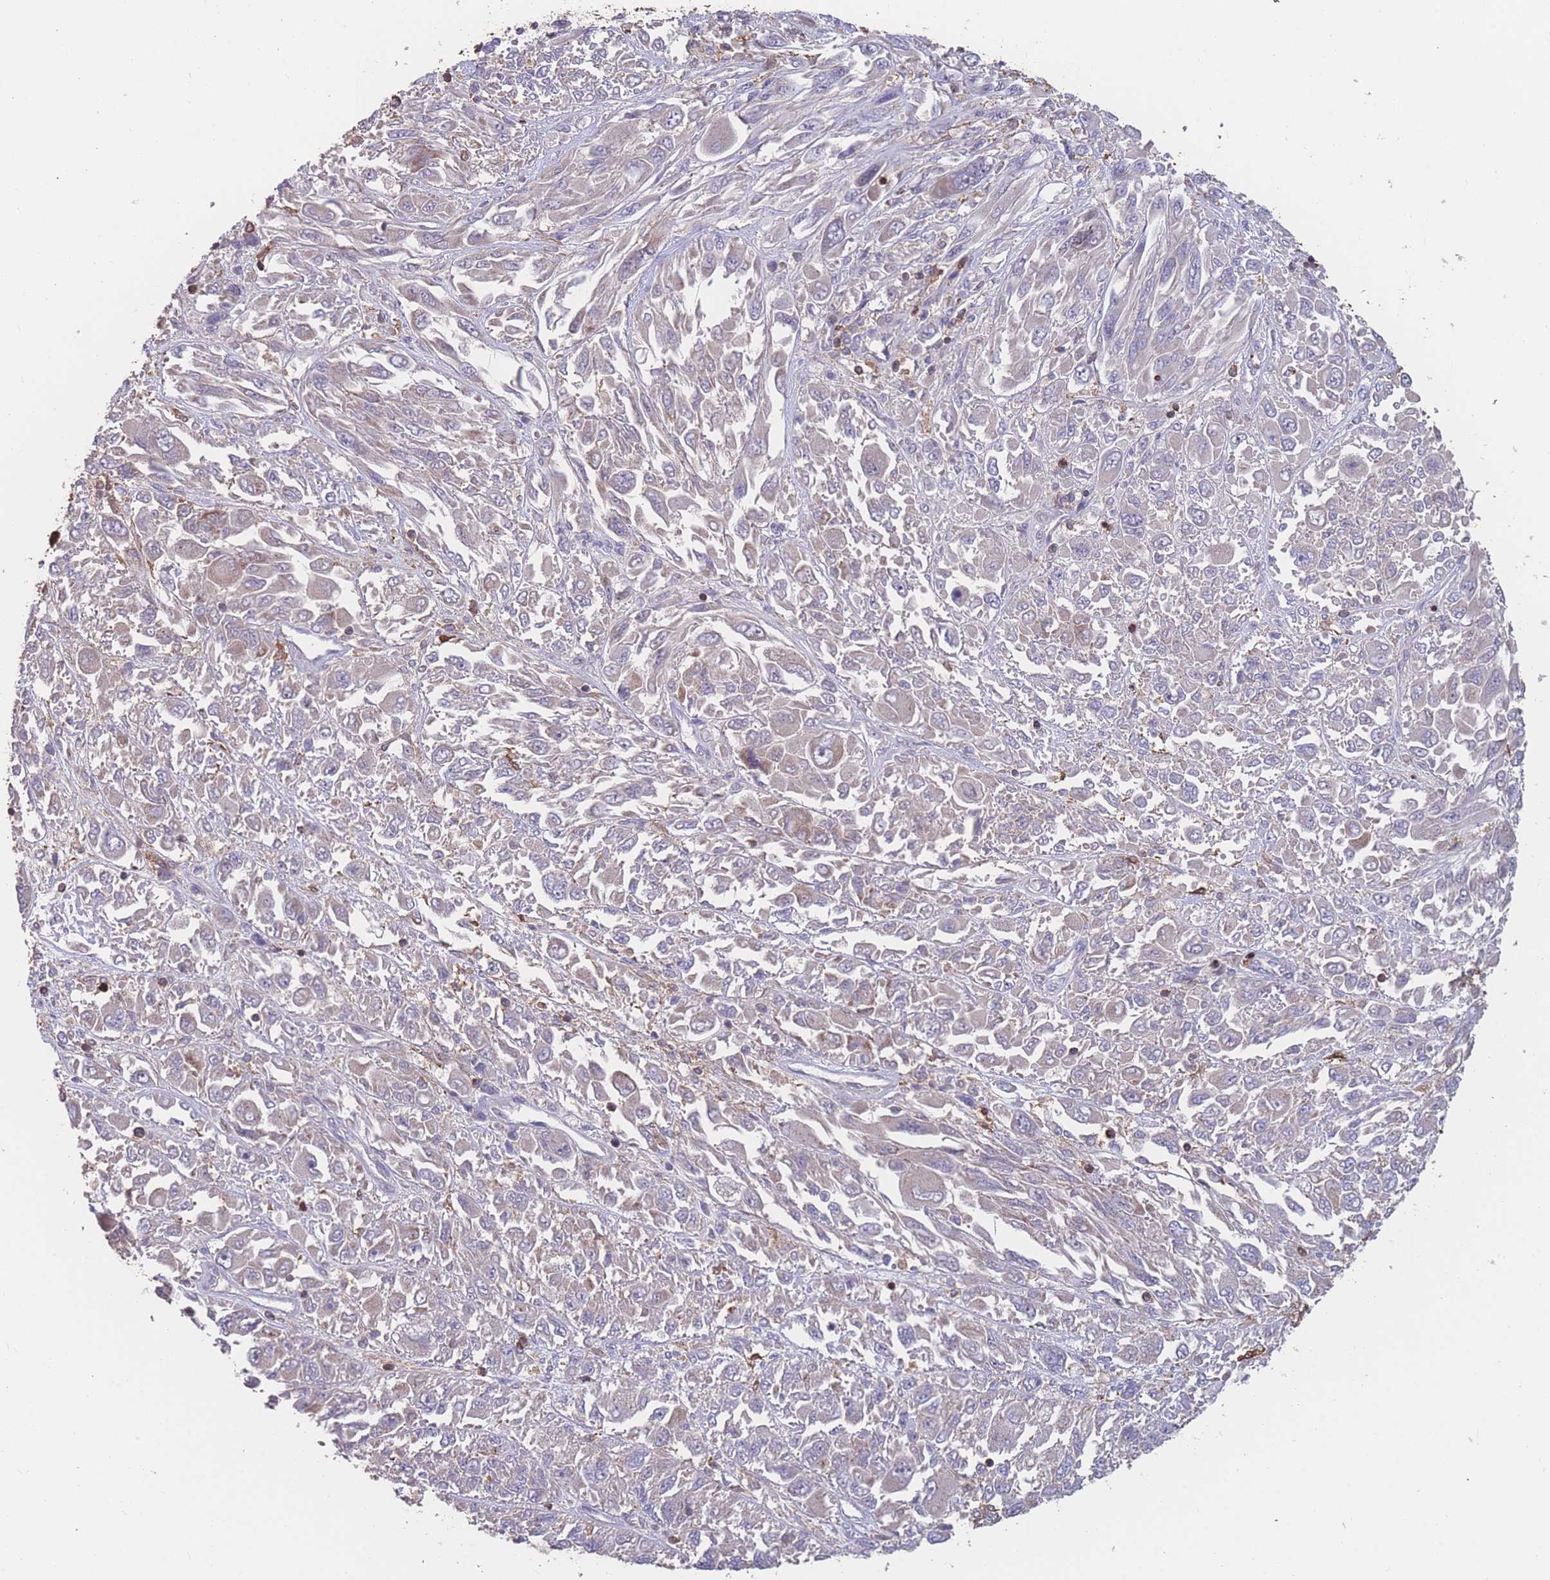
{"staining": {"intensity": "negative", "quantity": "none", "location": "none"}, "tissue": "melanoma", "cell_type": "Tumor cells", "image_type": "cancer", "snomed": [{"axis": "morphology", "description": "Malignant melanoma, NOS"}, {"axis": "topography", "description": "Skin"}], "caption": "Malignant melanoma was stained to show a protein in brown. There is no significant positivity in tumor cells. The staining is performed using DAB brown chromogen with nuclei counter-stained in using hematoxylin.", "gene": "CD33", "patient": {"sex": "female", "age": 91}}